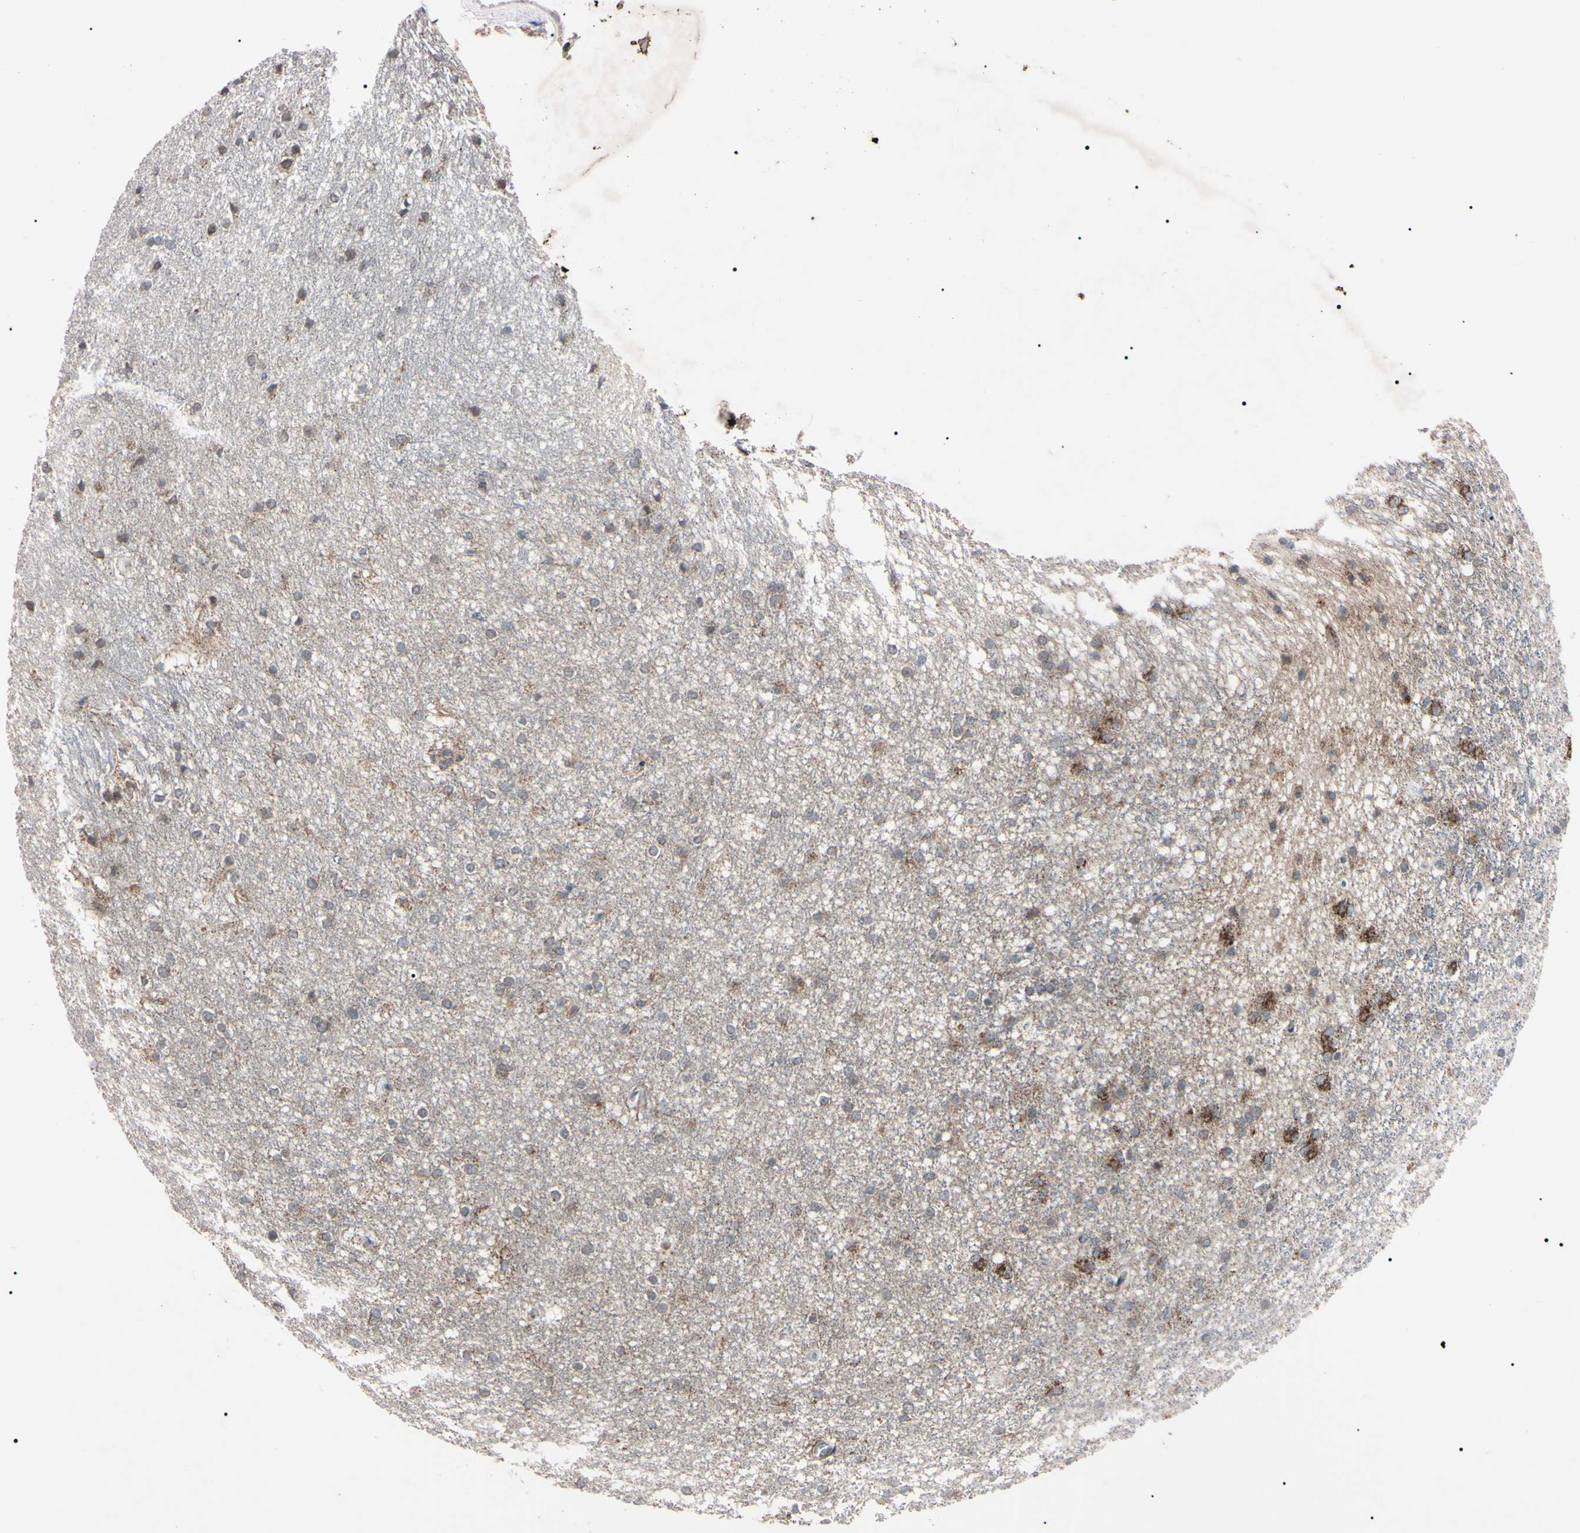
{"staining": {"intensity": "weak", "quantity": "25%-75%", "location": "cytoplasmic/membranous"}, "tissue": "caudate", "cell_type": "Glial cells", "image_type": "normal", "snomed": [{"axis": "morphology", "description": "Normal tissue, NOS"}, {"axis": "topography", "description": "Lateral ventricle wall"}], "caption": "Human caudate stained with a brown dye exhibits weak cytoplasmic/membranous positive staining in approximately 25%-75% of glial cells.", "gene": "TNFRSF1A", "patient": {"sex": "female", "age": 19}}